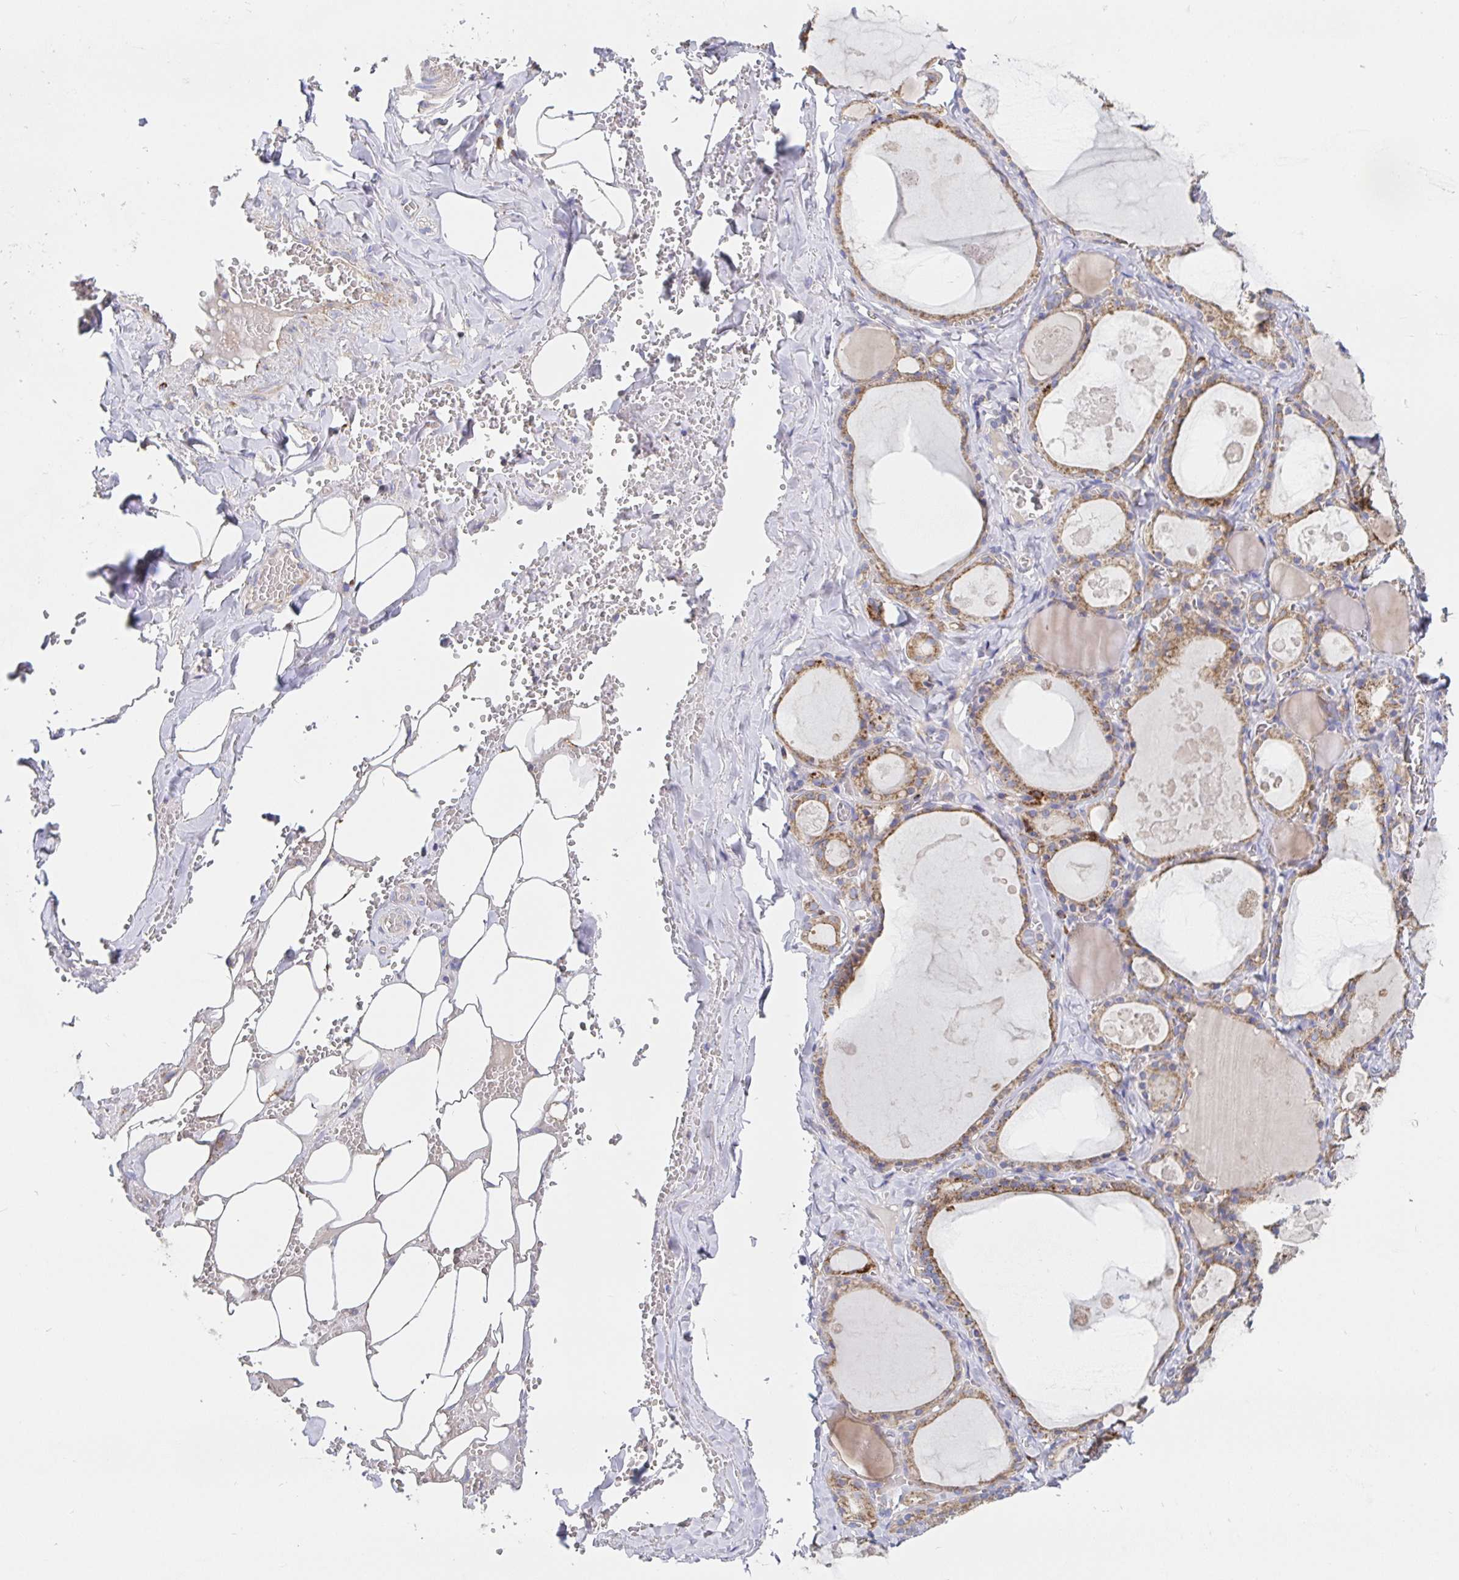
{"staining": {"intensity": "moderate", "quantity": "25%-75%", "location": "cytoplasmic/membranous"}, "tissue": "thyroid gland", "cell_type": "Glandular cells", "image_type": "normal", "snomed": [{"axis": "morphology", "description": "Normal tissue, NOS"}, {"axis": "topography", "description": "Thyroid gland"}], "caption": "IHC of unremarkable human thyroid gland shows medium levels of moderate cytoplasmic/membranous staining in about 25%-75% of glandular cells. (IHC, brightfield microscopy, high magnification).", "gene": "PRDX3", "patient": {"sex": "male", "age": 56}}